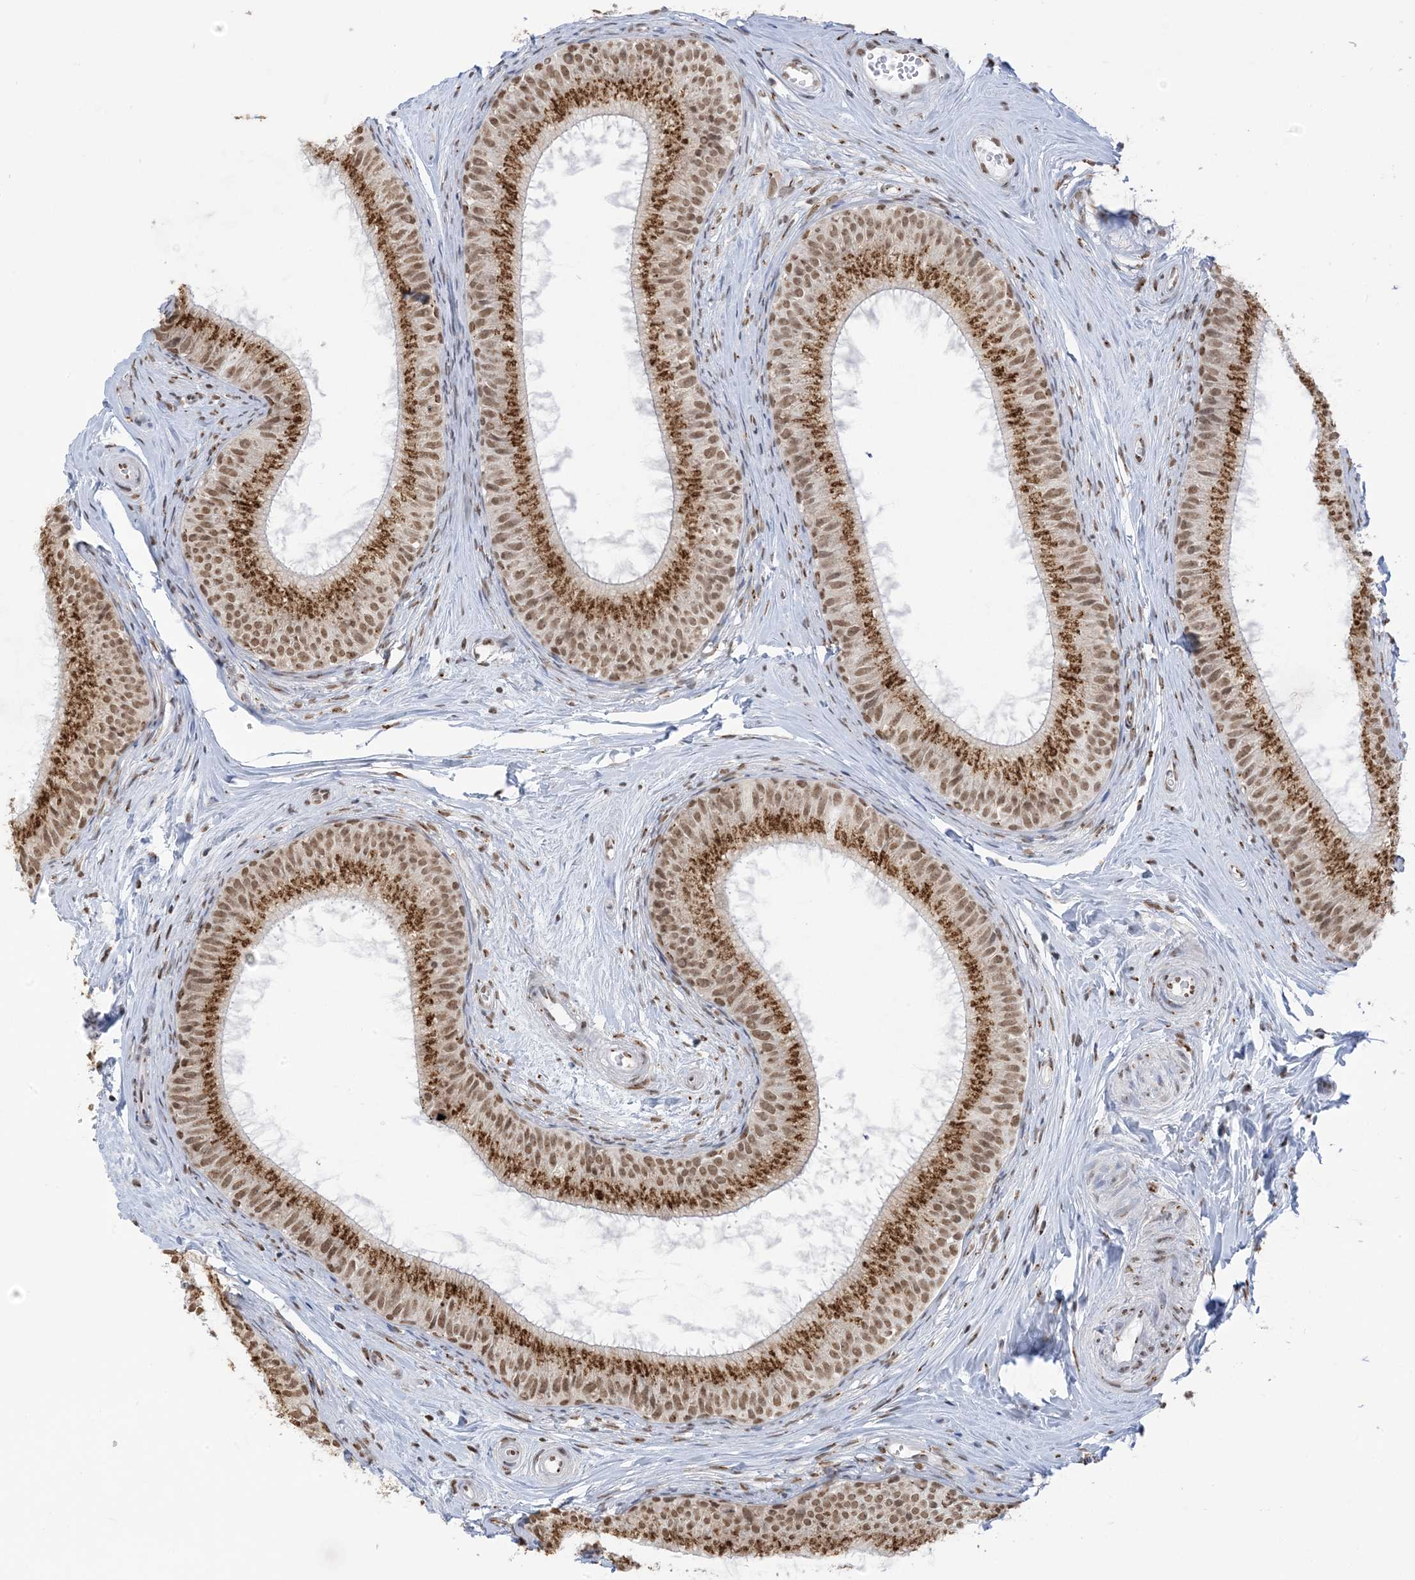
{"staining": {"intensity": "strong", "quantity": ">75%", "location": "cytoplasmic/membranous,nuclear"}, "tissue": "epididymis", "cell_type": "Glandular cells", "image_type": "normal", "snomed": [{"axis": "morphology", "description": "Normal tissue, NOS"}, {"axis": "topography", "description": "Epididymis"}], "caption": "Human epididymis stained for a protein (brown) exhibits strong cytoplasmic/membranous,nuclear positive staining in approximately >75% of glandular cells.", "gene": "GPR107", "patient": {"sex": "male", "age": 34}}